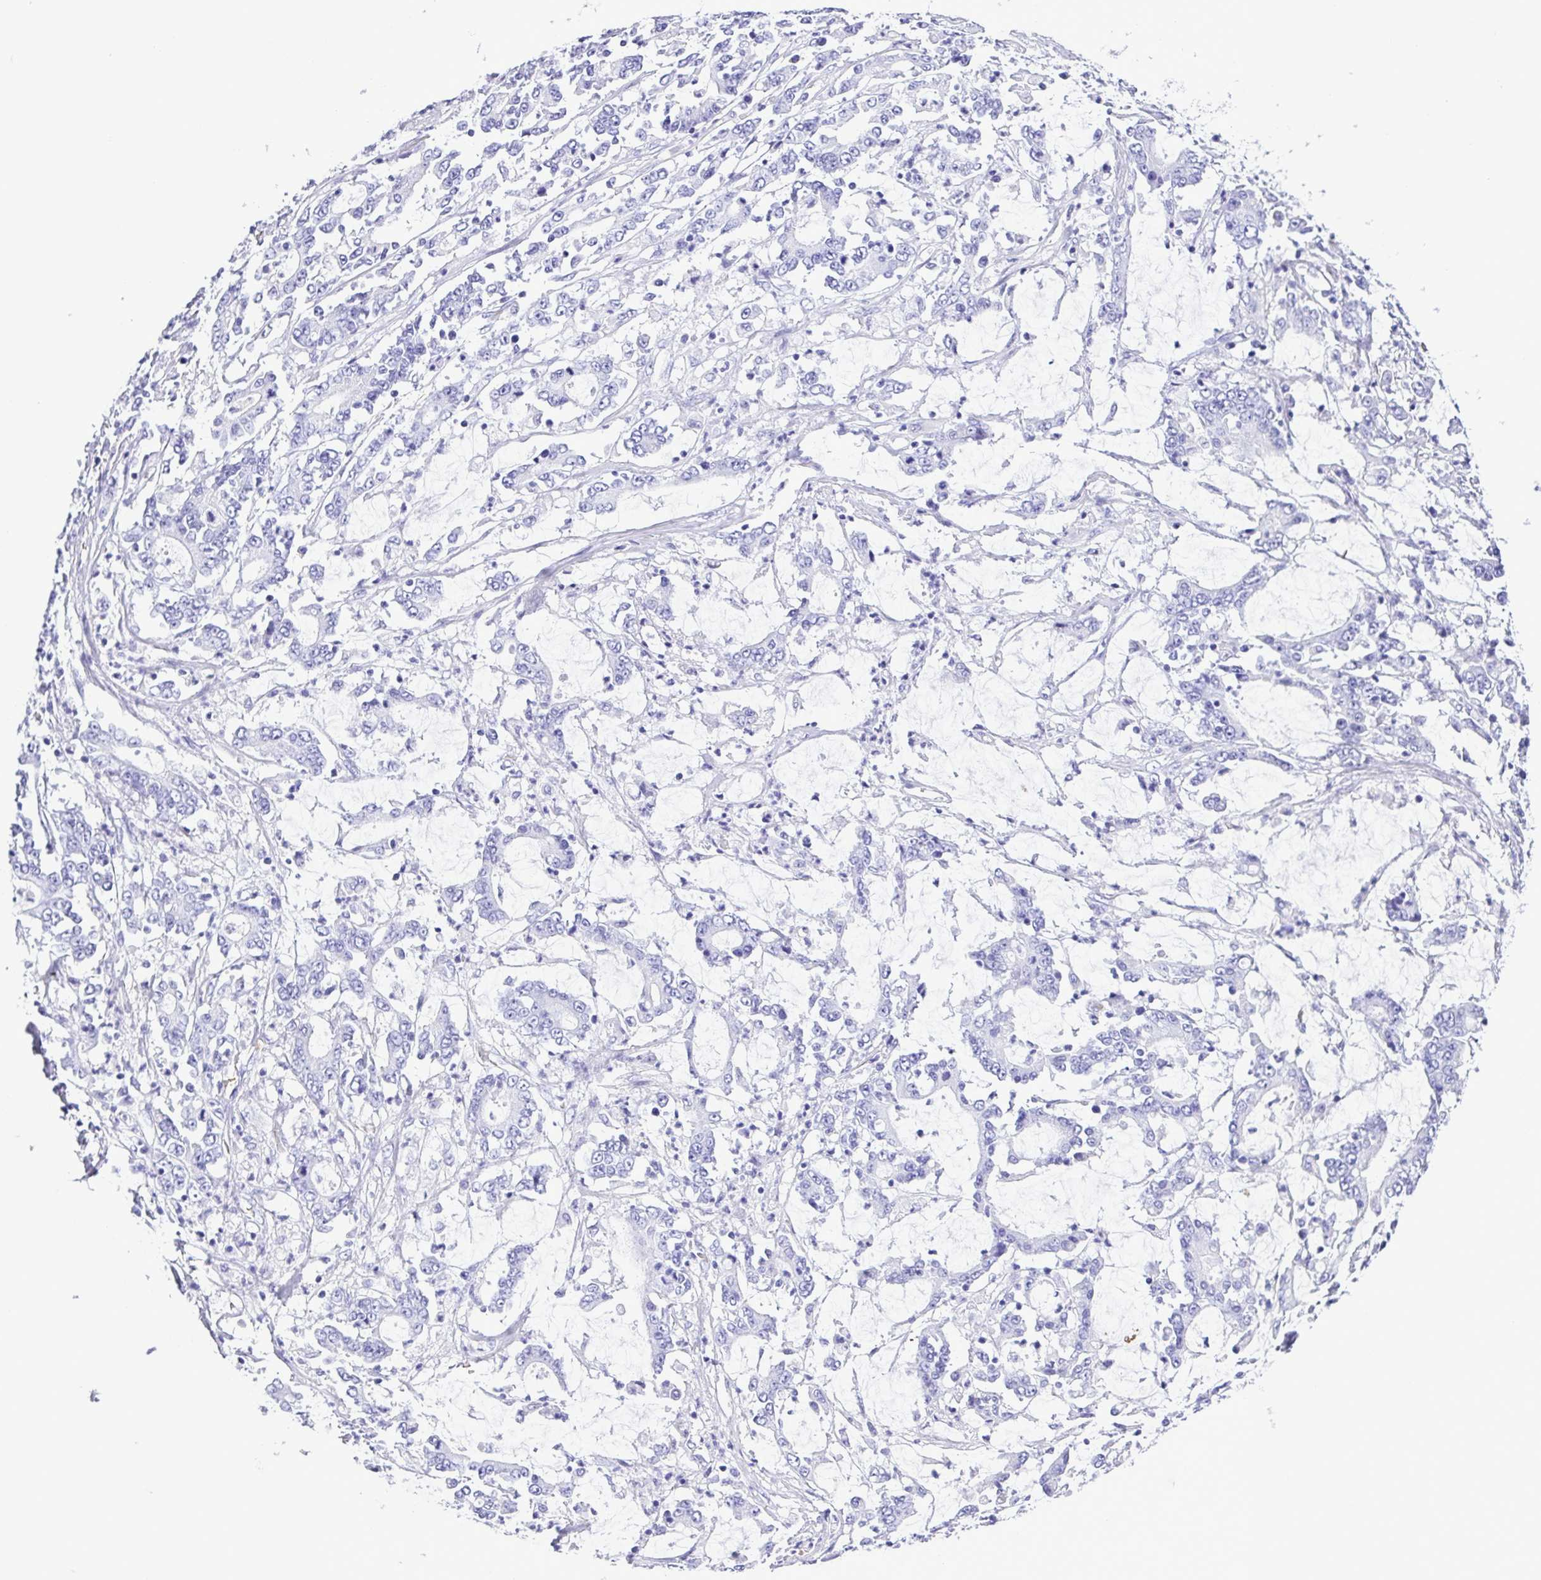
{"staining": {"intensity": "negative", "quantity": "none", "location": "none"}, "tissue": "stomach cancer", "cell_type": "Tumor cells", "image_type": "cancer", "snomed": [{"axis": "morphology", "description": "Adenocarcinoma, NOS"}, {"axis": "topography", "description": "Stomach, upper"}], "caption": "An immunohistochemistry image of stomach adenocarcinoma is shown. There is no staining in tumor cells of stomach adenocarcinoma.", "gene": "SYT1", "patient": {"sex": "male", "age": 68}}